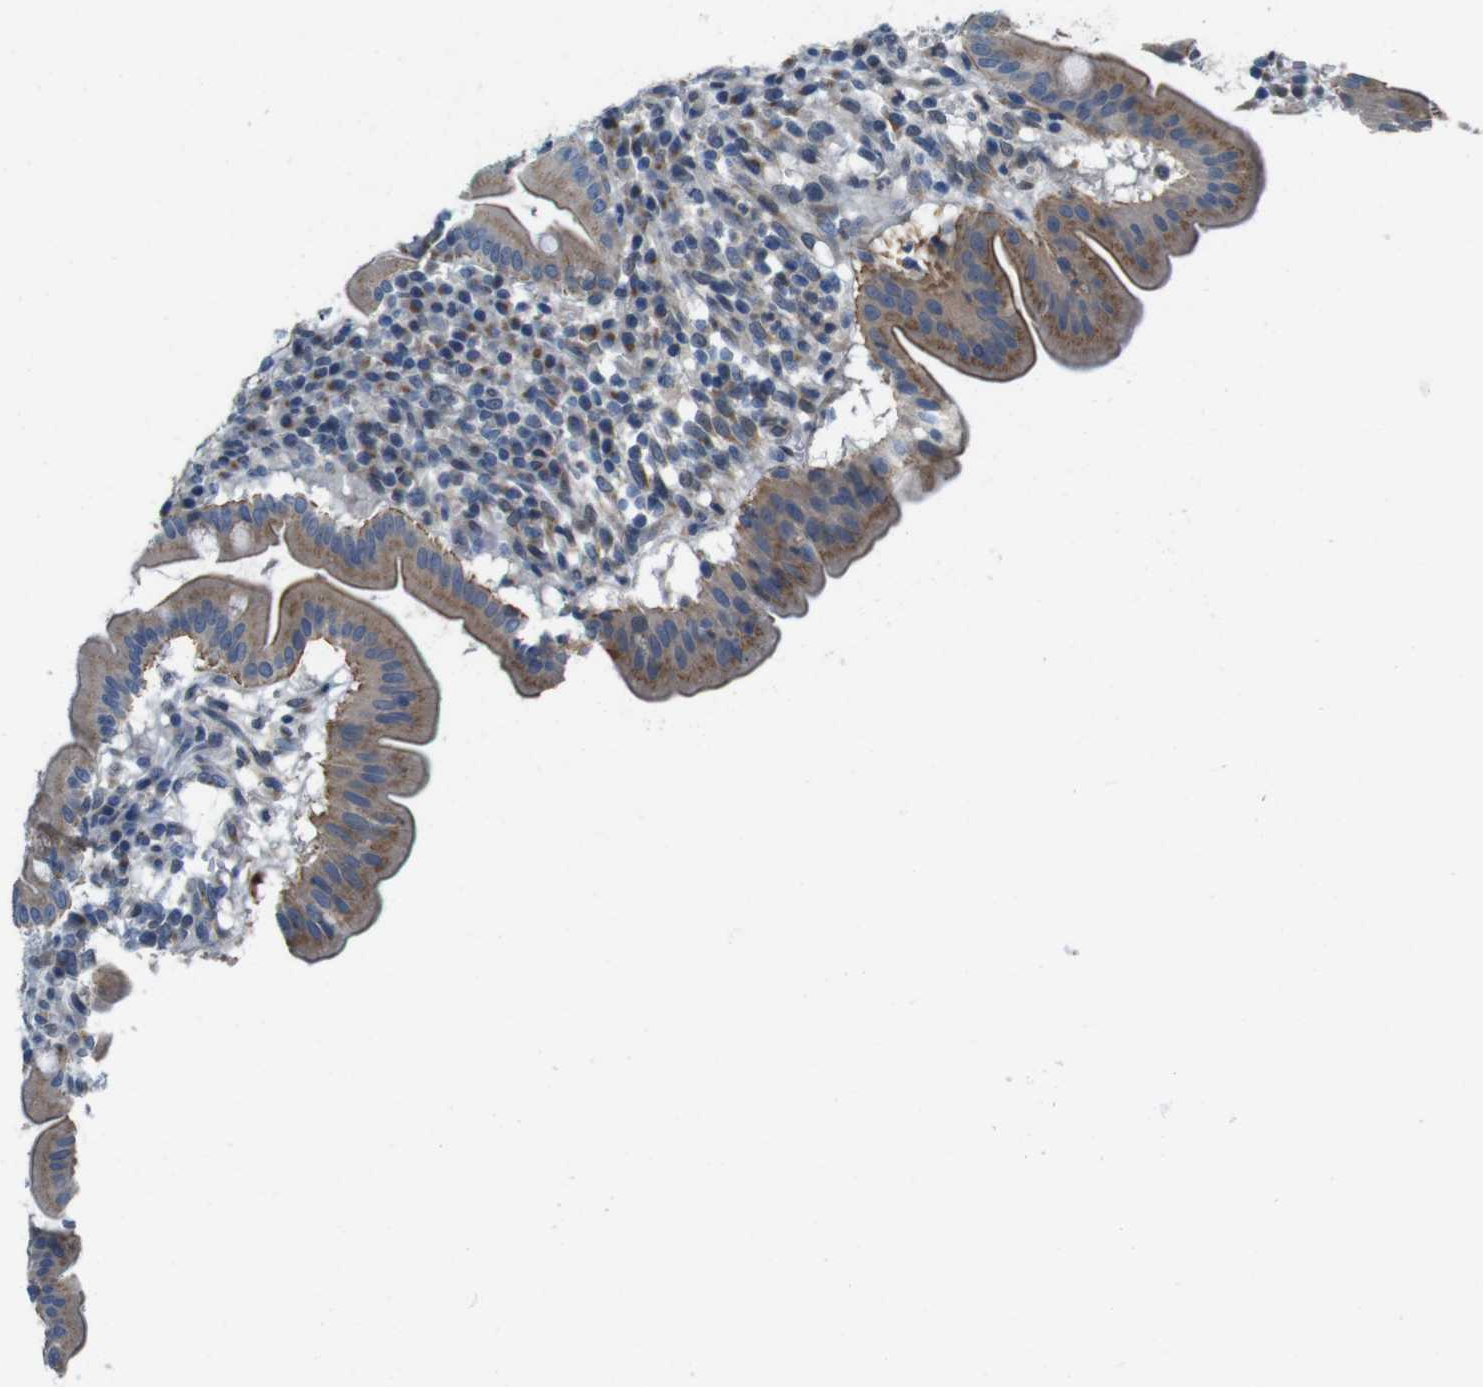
{"staining": {"intensity": "weak", "quantity": ">75%", "location": "cytoplasmic/membranous"}, "tissue": "duodenum", "cell_type": "Glandular cells", "image_type": "normal", "snomed": [{"axis": "morphology", "description": "Normal tissue, NOS"}, {"axis": "topography", "description": "Duodenum"}], "caption": "Unremarkable duodenum exhibits weak cytoplasmic/membranous expression in approximately >75% of glandular cells, visualized by immunohistochemistry. (brown staining indicates protein expression, while blue staining denotes nuclei).", "gene": "SKI", "patient": {"sex": "male", "age": 50}}